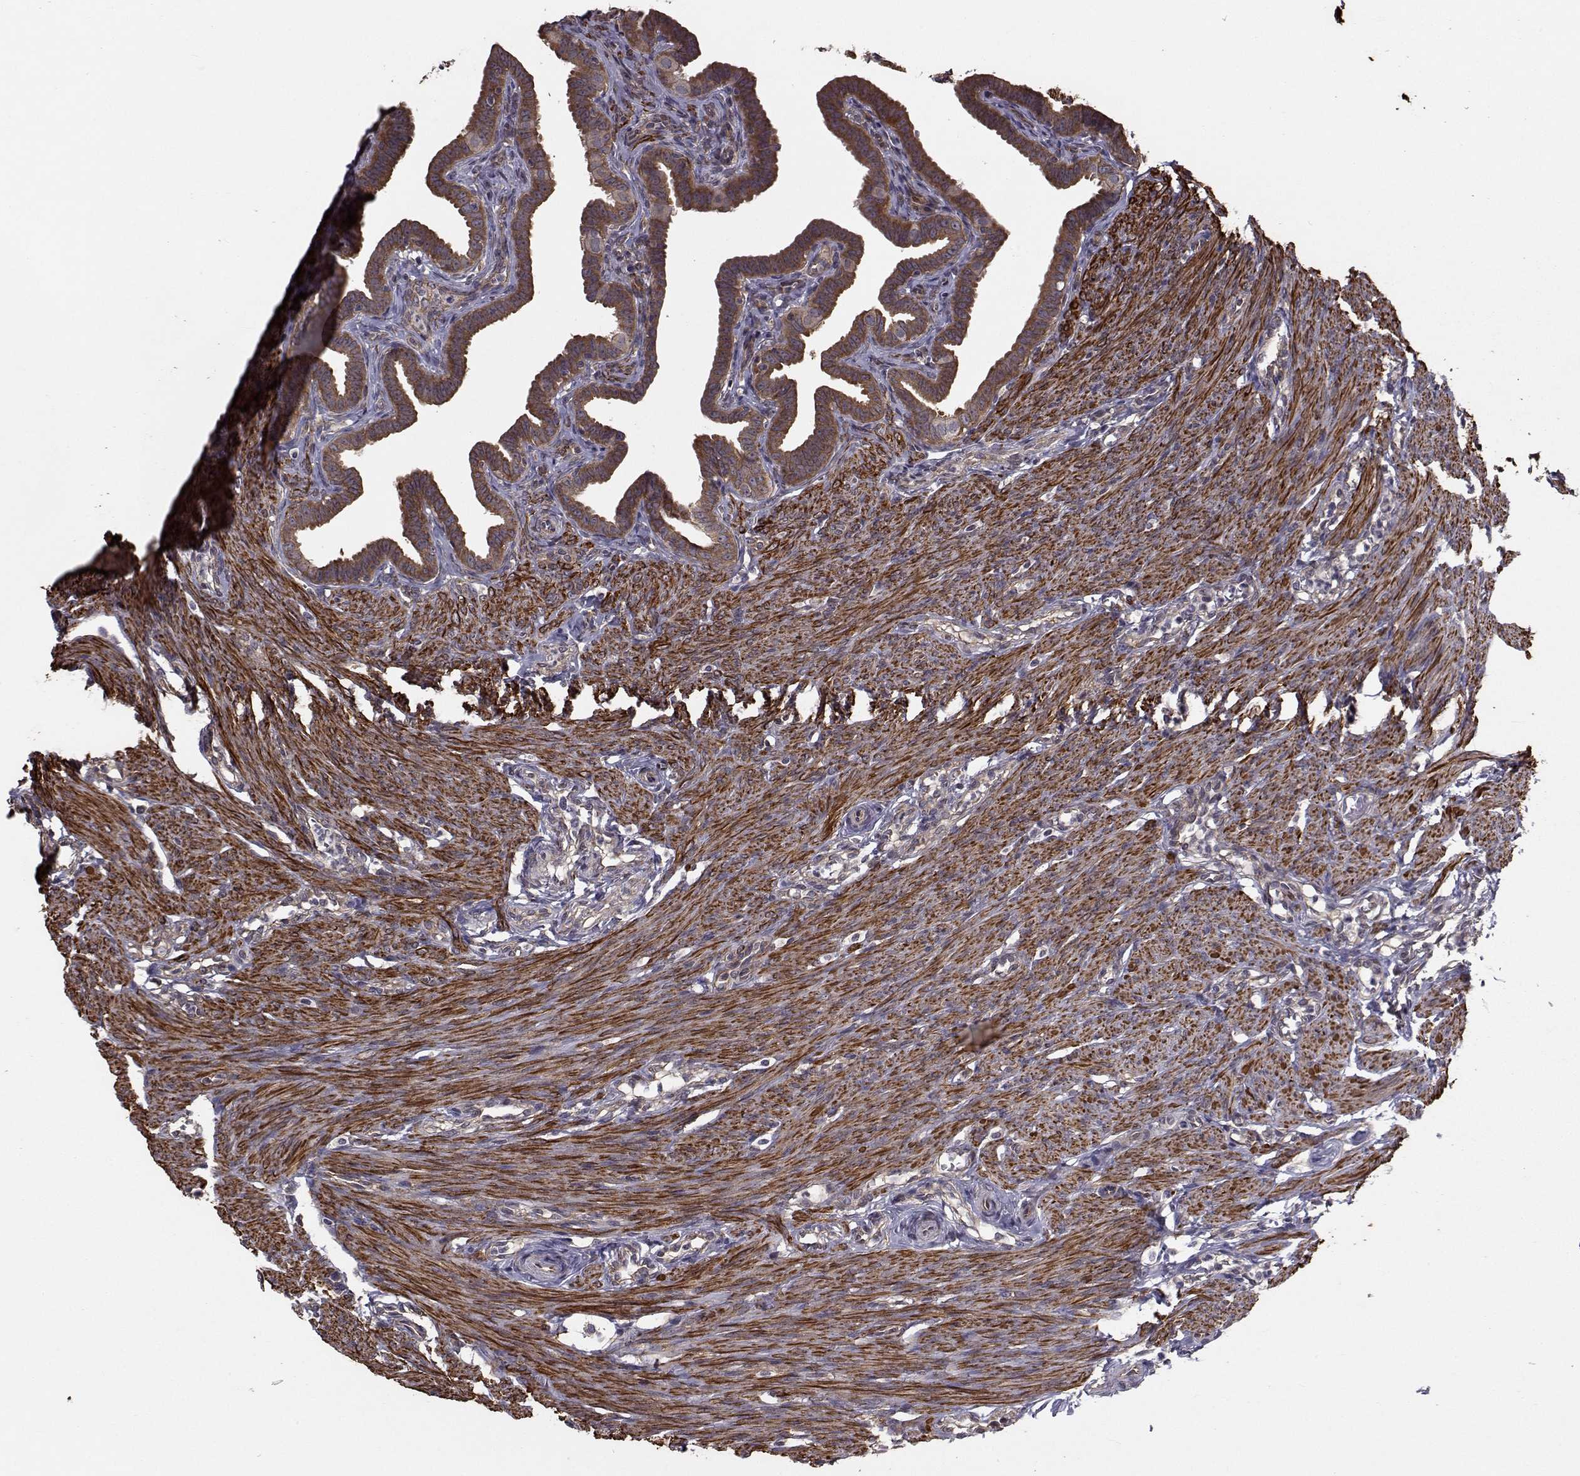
{"staining": {"intensity": "moderate", "quantity": ">75%", "location": "cytoplasmic/membranous"}, "tissue": "fallopian tube", "cell_type": "Glandular cells", "image_type": "normal", "snomed": [{"axis": "morphology", "description": "Normal tissue, NOS"}, {"axis": "topography", "description": "Fallopian tube"}, {"axis": "topography", "description": "Ovary"}], "caption": "A brown stain highlights moderate cytoplasmic/membranous staining of a protein in glandular cells of unremarkable human fallopian tube.", "gene": "TRIP10", "patient": {"sex": "female", "age": 33}}